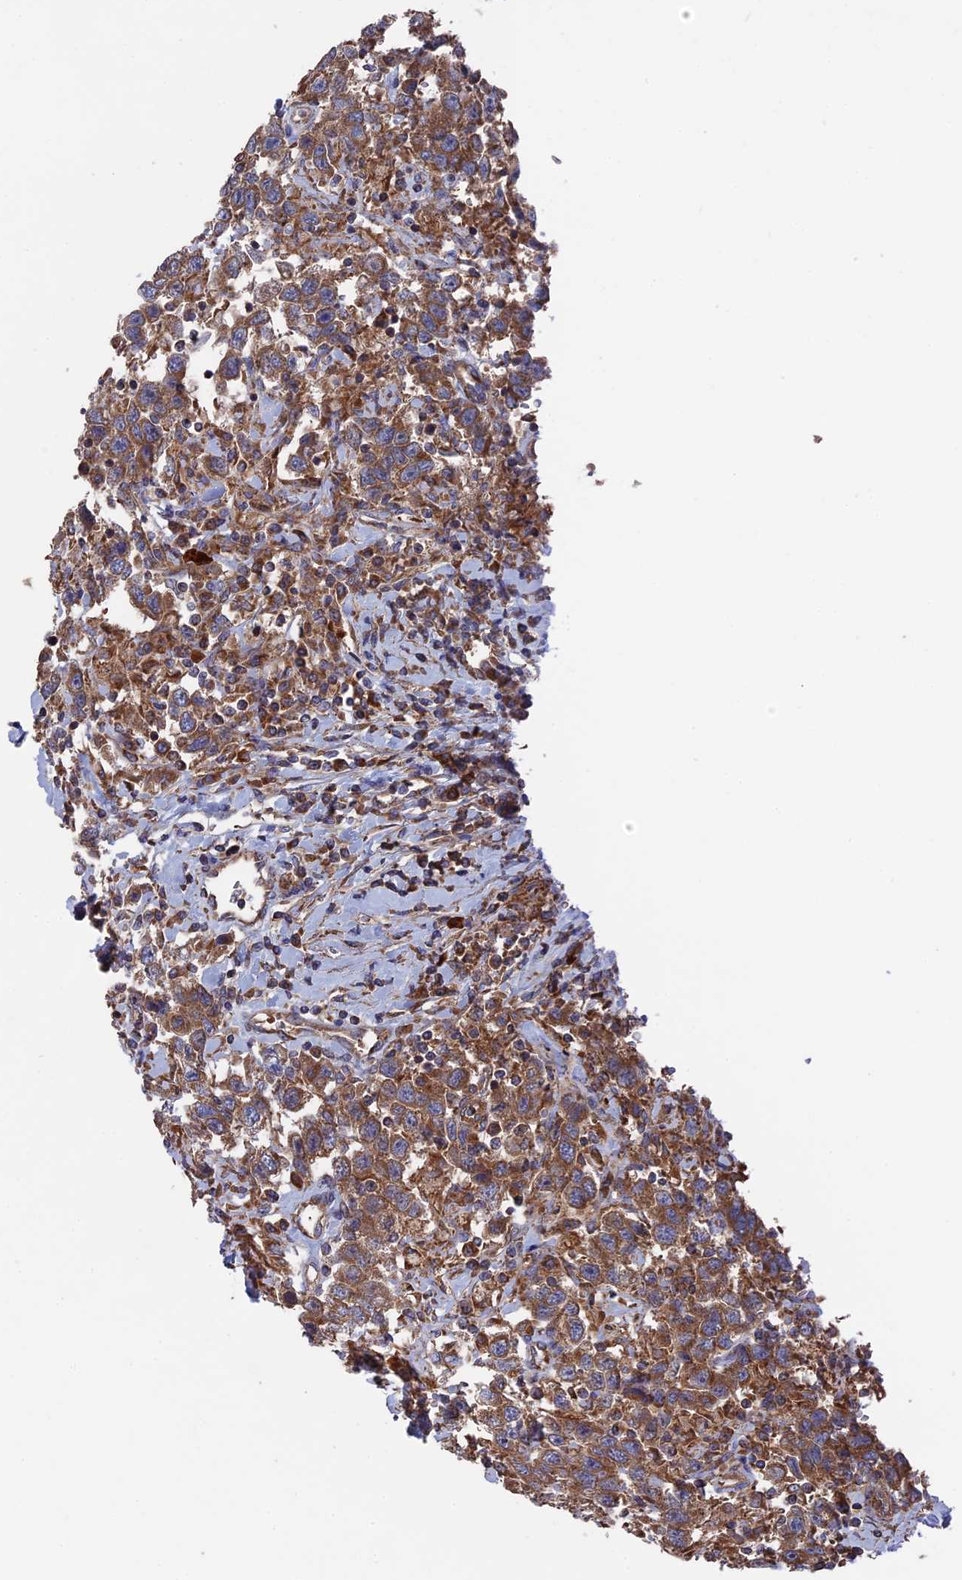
{"staining": {"intensity": "moderate", "quantity": ">75%", "location": "cytoplasmic/membranous"}, "tissue": "testis cancer", "cell_type": "Tumor cells", "image_type": "cancer", "snomed": [{"axis": "morphology", "description": "Seminoma, NOS"}, {"axis": "topography", "description": "Testis"}], "caption": "Immunohistochemistry (IHC) image of neoplastic tissue: human testis cancer stained using immunohistochemistry (IHC) reveals medium levels of moderate protein expression localized specifically in the cytoplasmic/membranous of tumor cells, appearing as a cytoplasmic/membranous brown color.", "gene": "TELO2", "patient": {"sex": "male", "age": 41}}